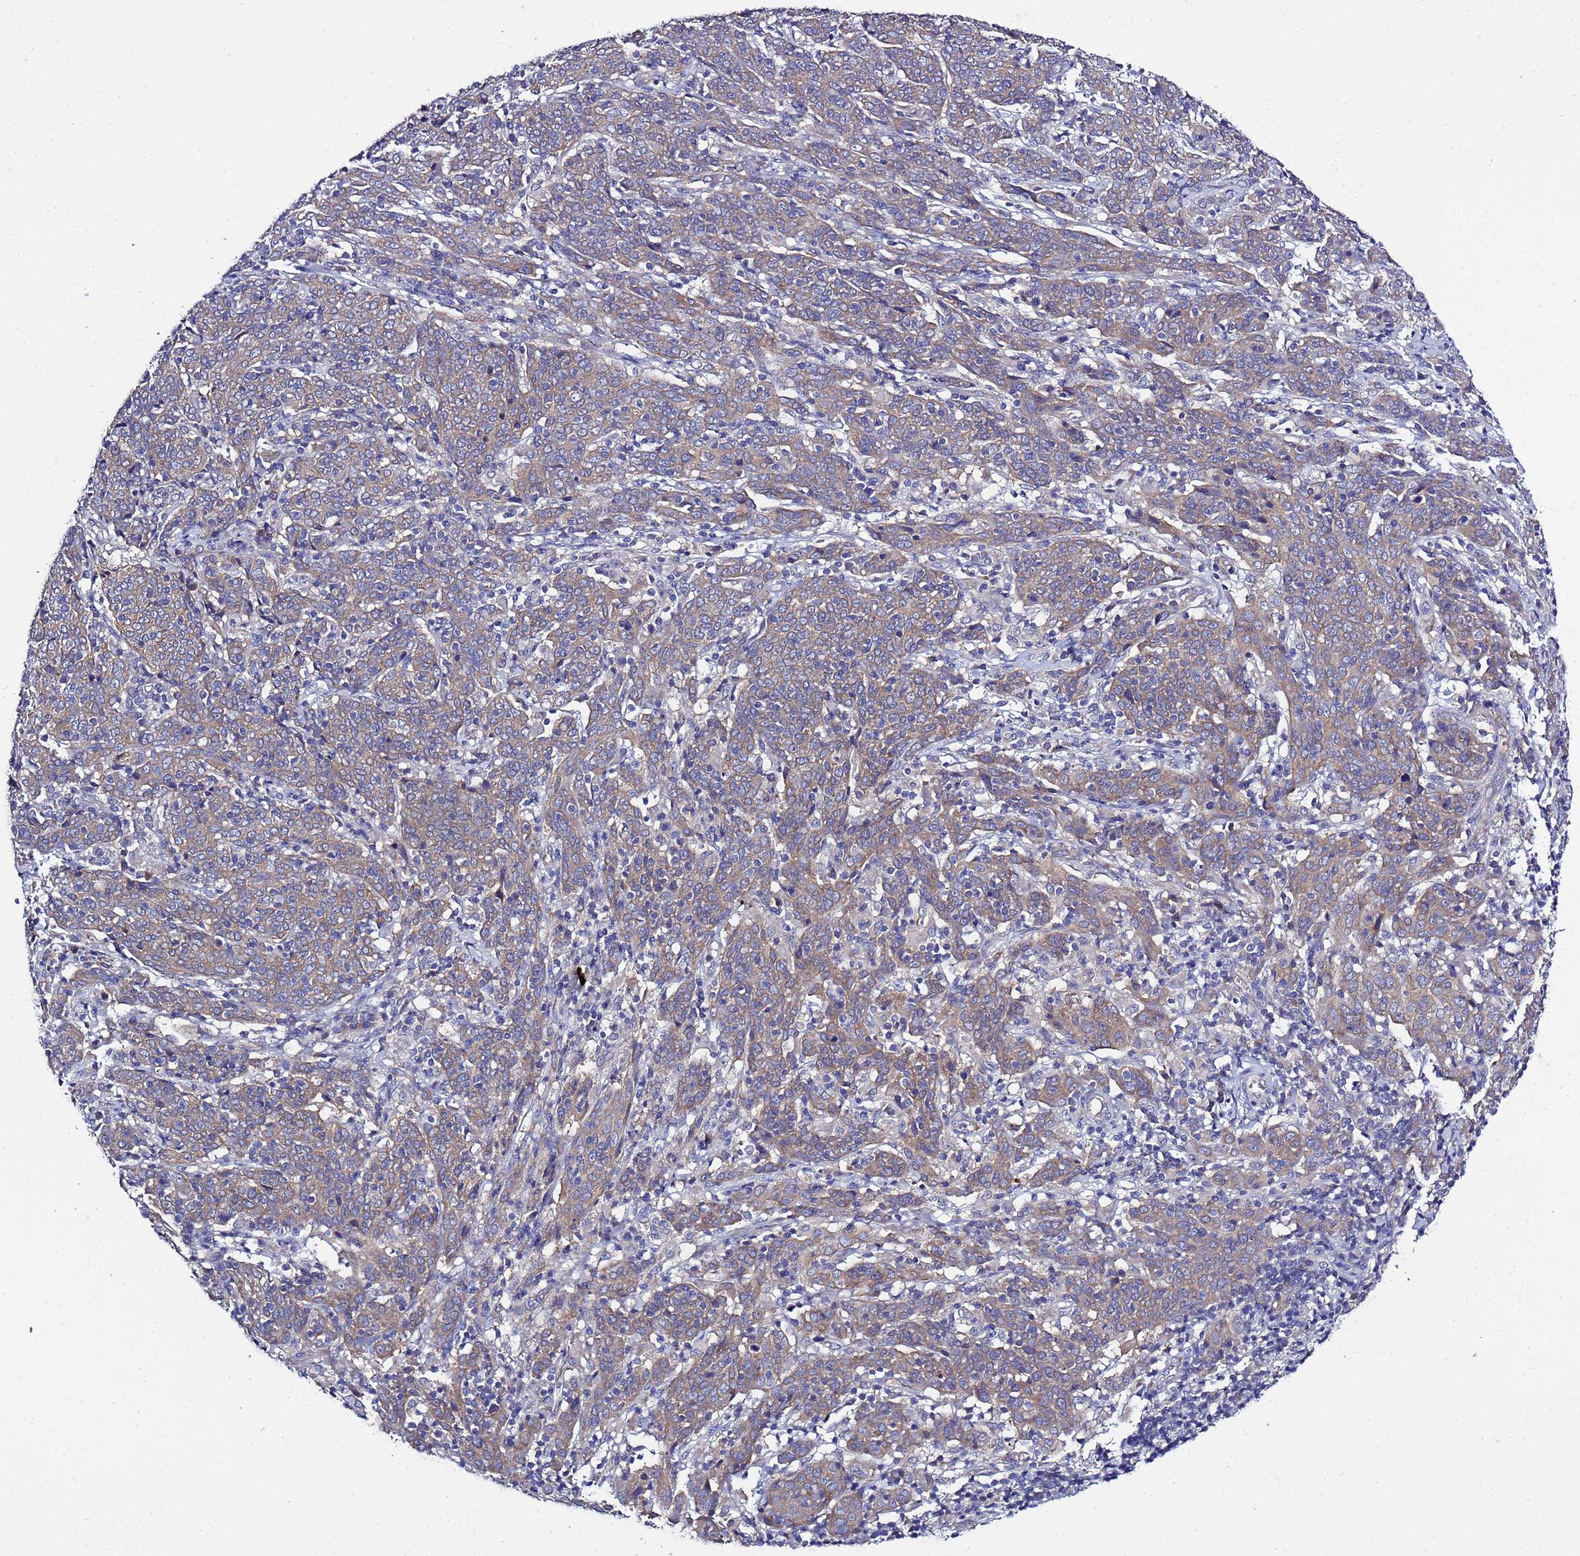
{"staining": {"intensity": "weak", "quantity": "<25%", "location": "cytoplasmic/membranous"}, "tissue": "cervical cancer", "cell_type": "Tumor cells", "image_type": "cancer", "snomed": [{"axis": "morphology", "description": "Squamous cell carcinoma, NOS"}, {"axis": "topography", "description": "Cervix"}], "caption": "Immunohistochemical staining of human cervical cancer (squamous cell carcinoma) displays no significant positivity in tumor cells. (DAB immunohistochemistry, high magnification).", "gene": "RC3H2", "patient": {"sex": "female", "age": 67}}